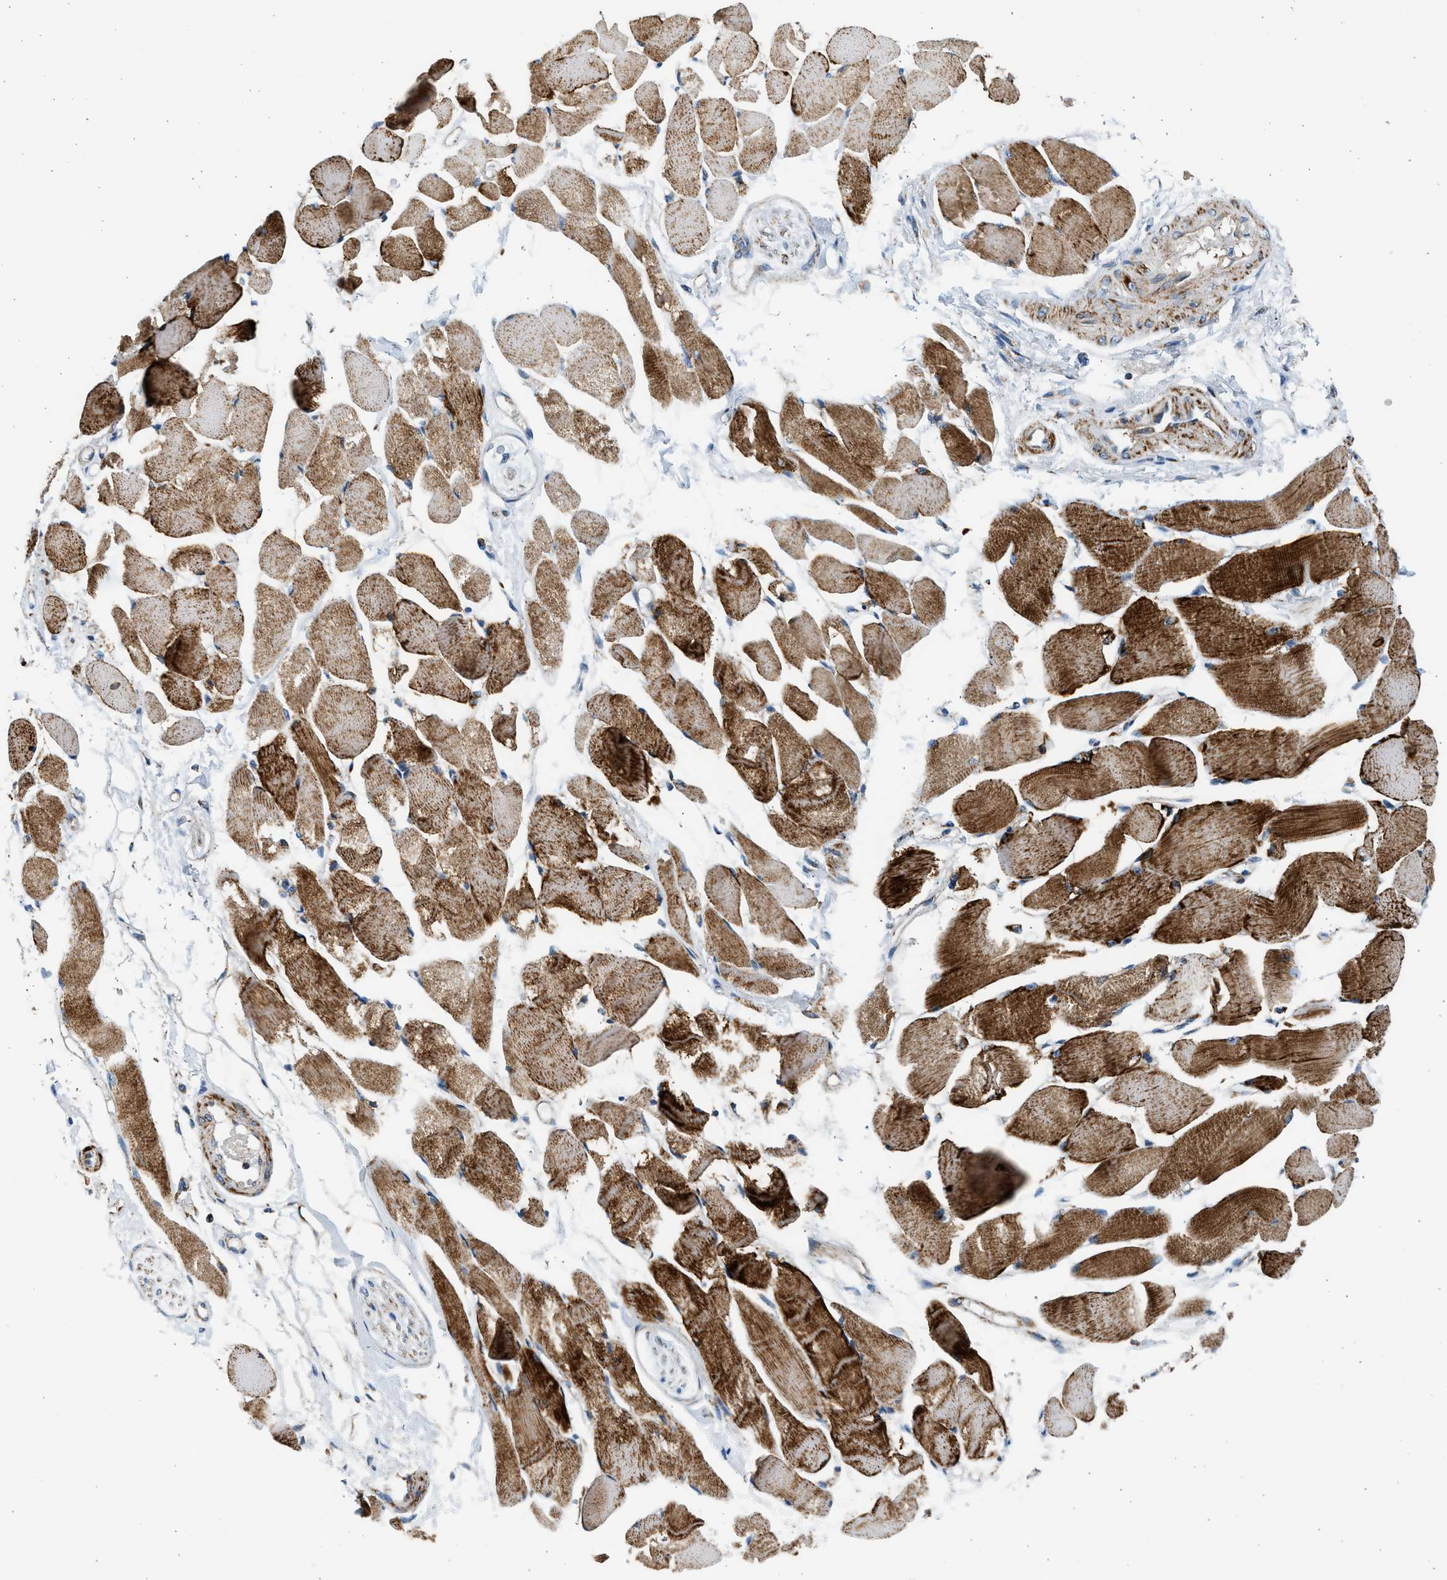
{"staining": {"intensity": "strong", "quantity": ">75%", "location": "cytoplasmic/membranous"}, "tissue": "skeletal muscle", "cell_type": "Myocytes", "image_type": "normal", "snomed": [{"axis": "morphology", "description": "Normal tissue, NOS"}, {"axis": "topography", "description": "Skeletal muscle"}, {"axis": "topography", "description": "Peripheral nerve tissue"}], "caption": "IHC micrograph of unremarkable skeletal muscle stained for a protein (brown), which exhibits high levels of strong cytoplasmic/membranous positivity in approximately >75% of myocytes.", "gene": "KCNMB3", "patient": {"sex": "female", "age": 84}}